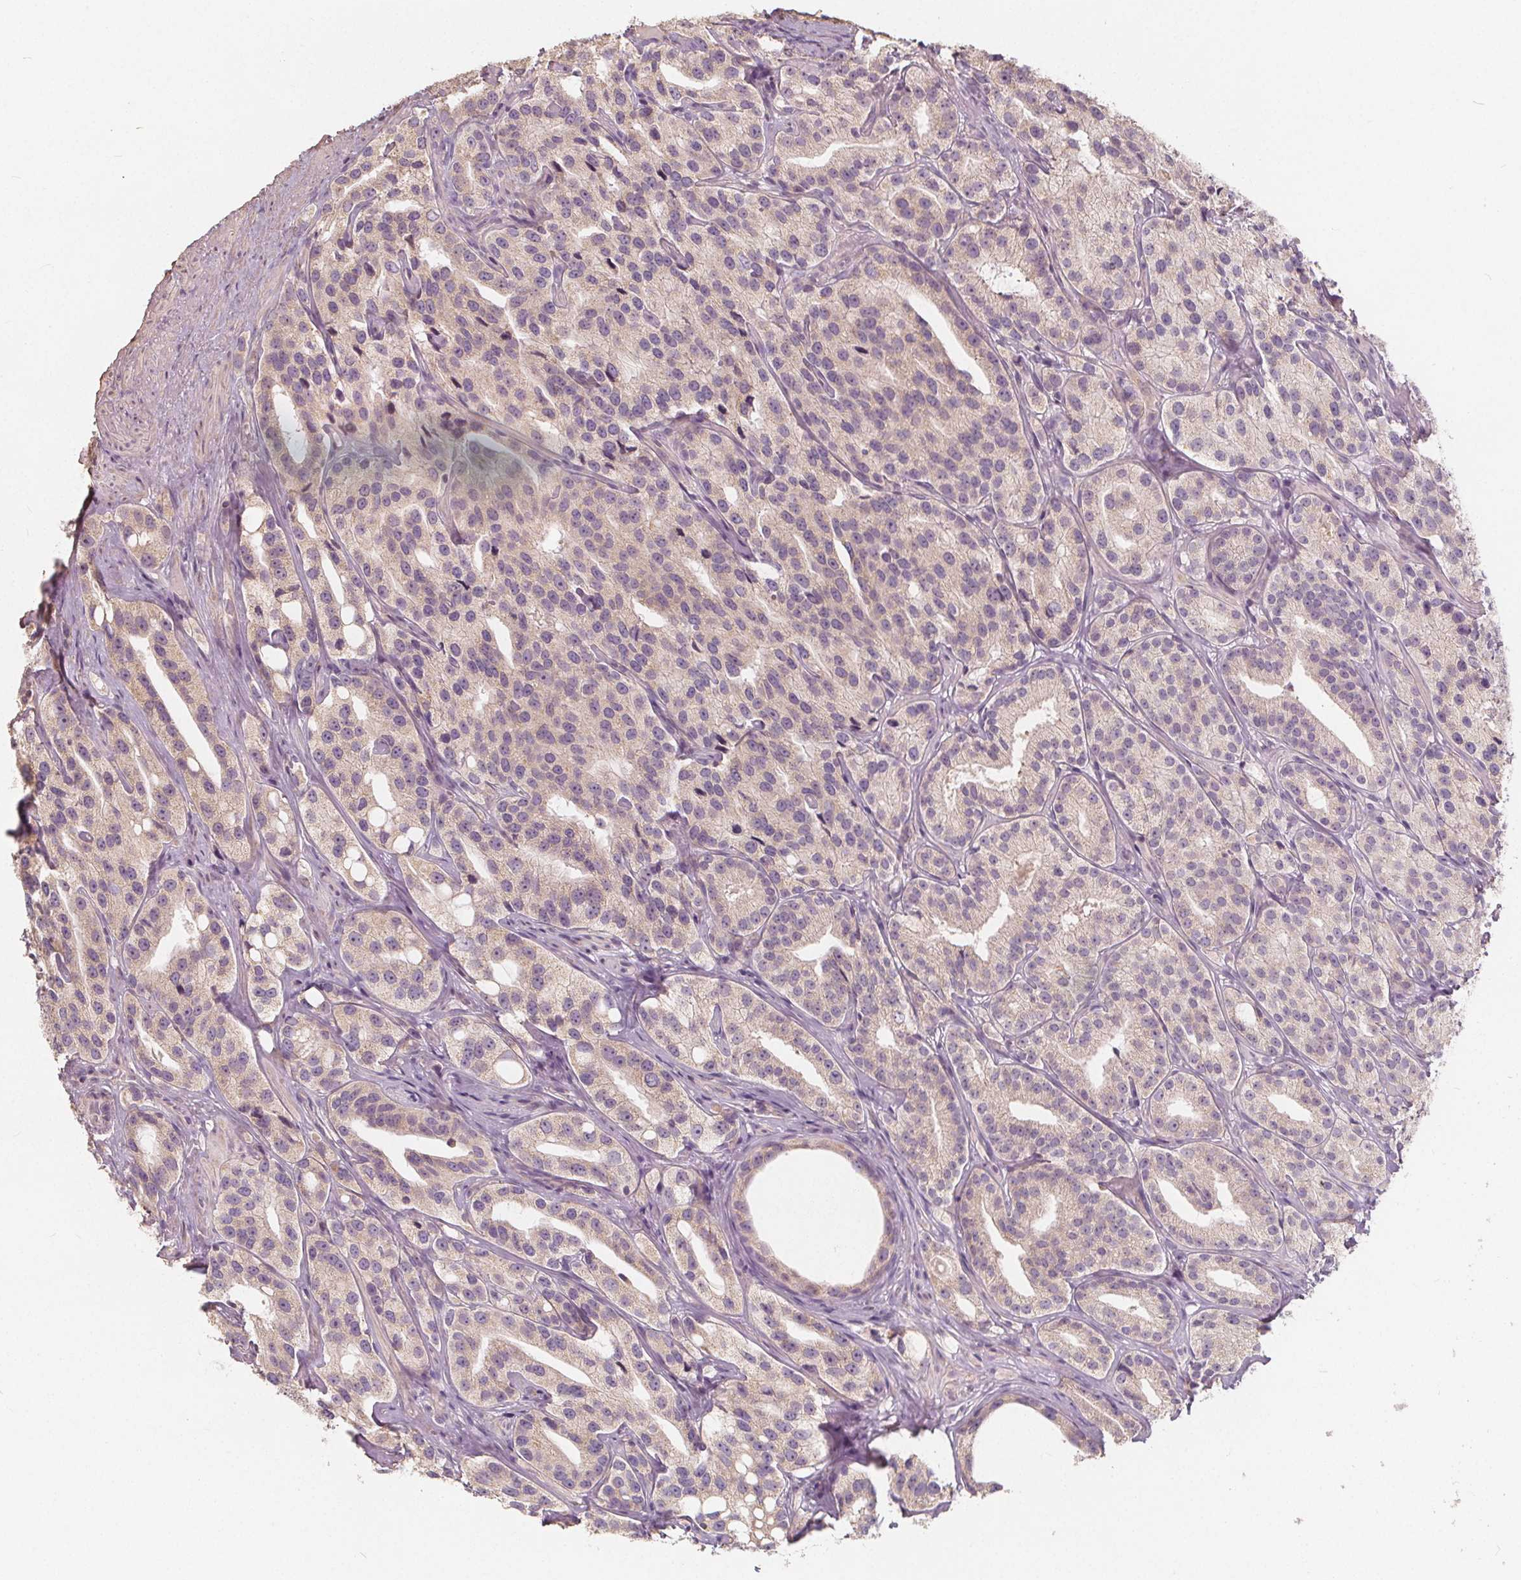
{"staining": {"intensity": "weak", "quantity": "<25%", "location": "cytoplasmic/membranous"}, "tissue": "prostate cancer", "cell_type": "Tumor cells", "image_type": "cancer", "snomed": [{"axis": "morphology", "description": "Adenocarcinoma, High grade"}, {"axis": "topography", "description": "Prostate"}], "caption": "Protein analysis of prostate cancer (high-grade adenocarcinoma) shows no significant expression in tumor cells.", "gene": "DRC3", "patient": {"sex": "male", "age": 75}}